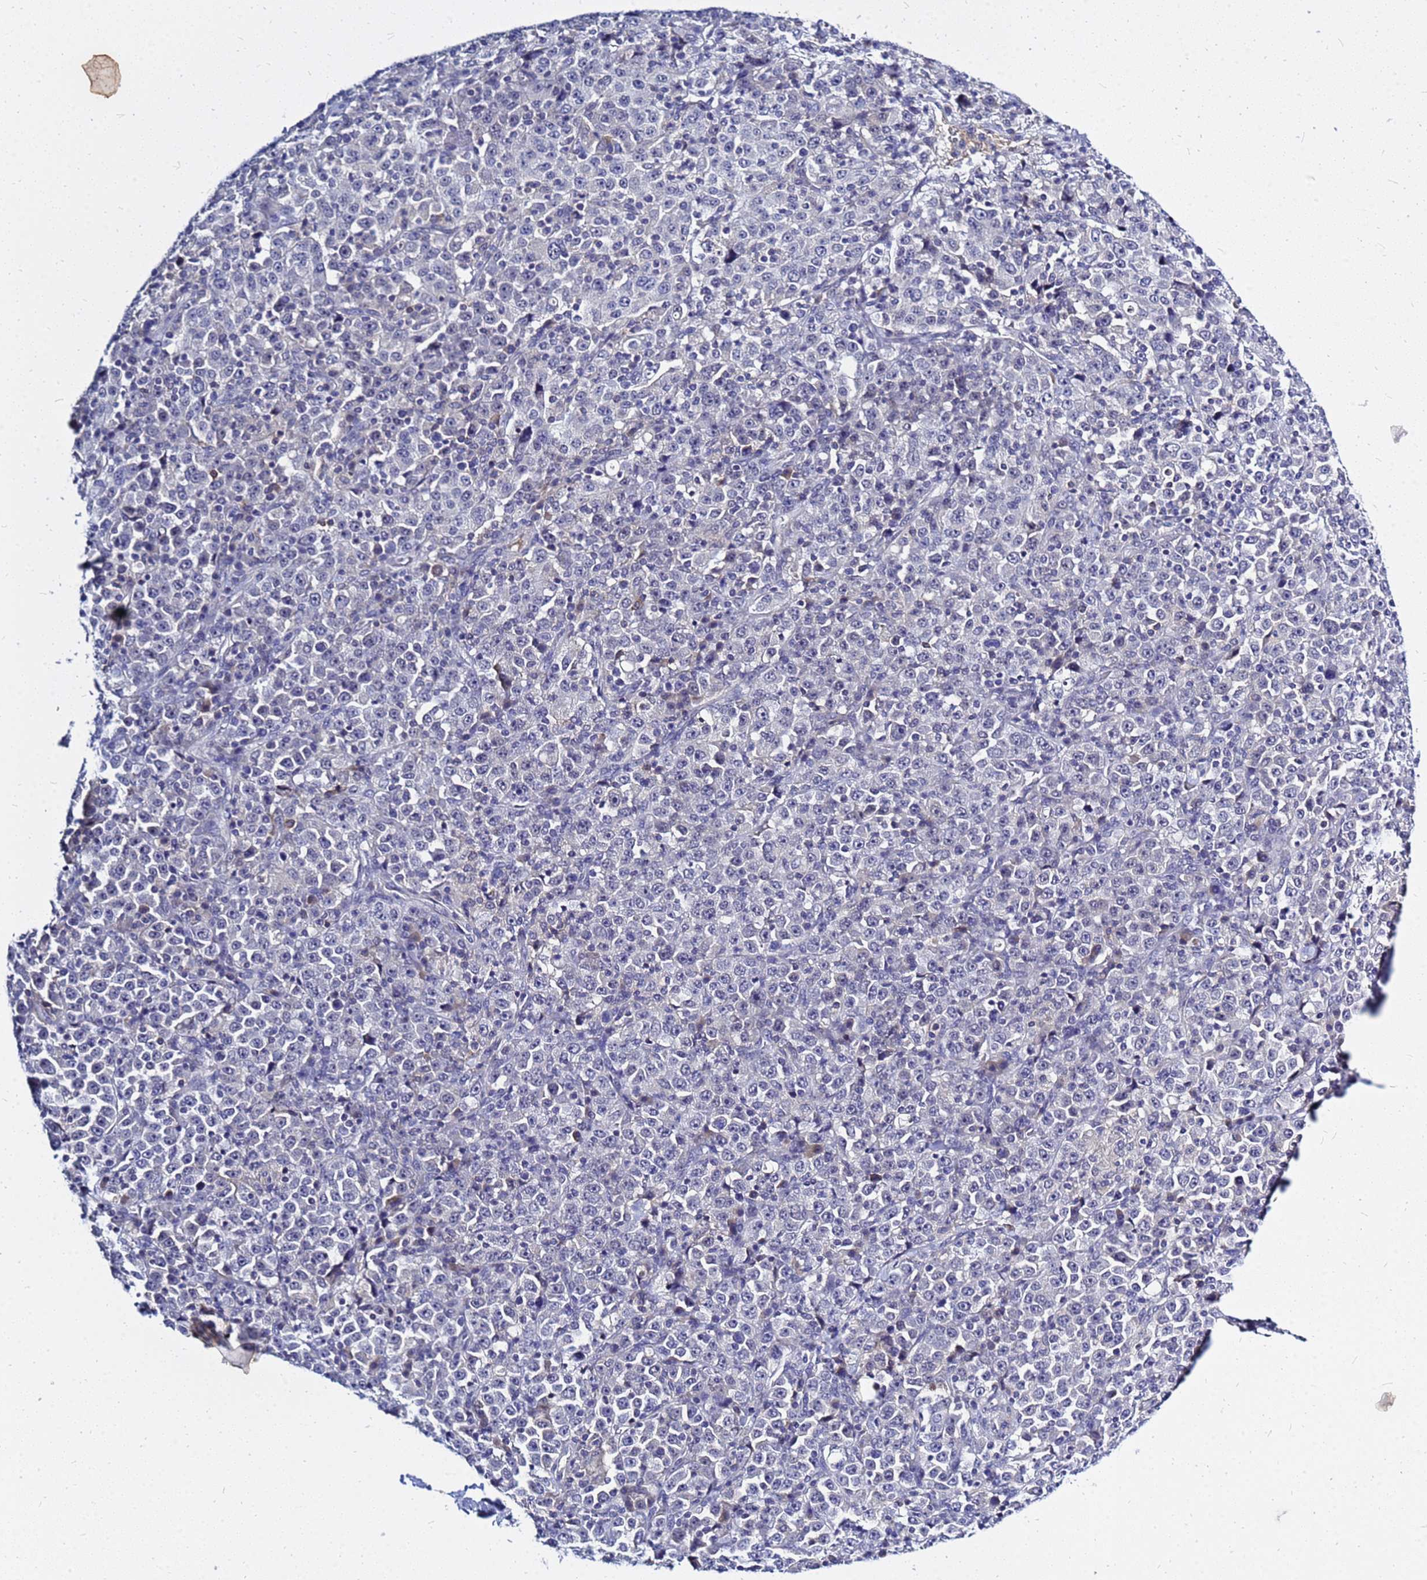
{"staining": {"intensity": "negative", "quantity": "none", "location": "none"}, "tissue": "stomach cancer", "cell_type": "Tumor cells", "image_type": "cancer", "snomed": [{"axis": "morphology", "description": "Normal tissue, NOS"}, {"axis": "morphology", "description": "Adenocarcinoma, NOS"}, {"axis": "topography", "description": "Stomach, upper"}, {"axis": "topography", "description": "Stomach"}], "caption": "Protein analysis of stomach cancer exhibits no significant positivity in tumor cells.", "gene": "SRGAP3", "patient": {"sex": "male", "age": 59}}